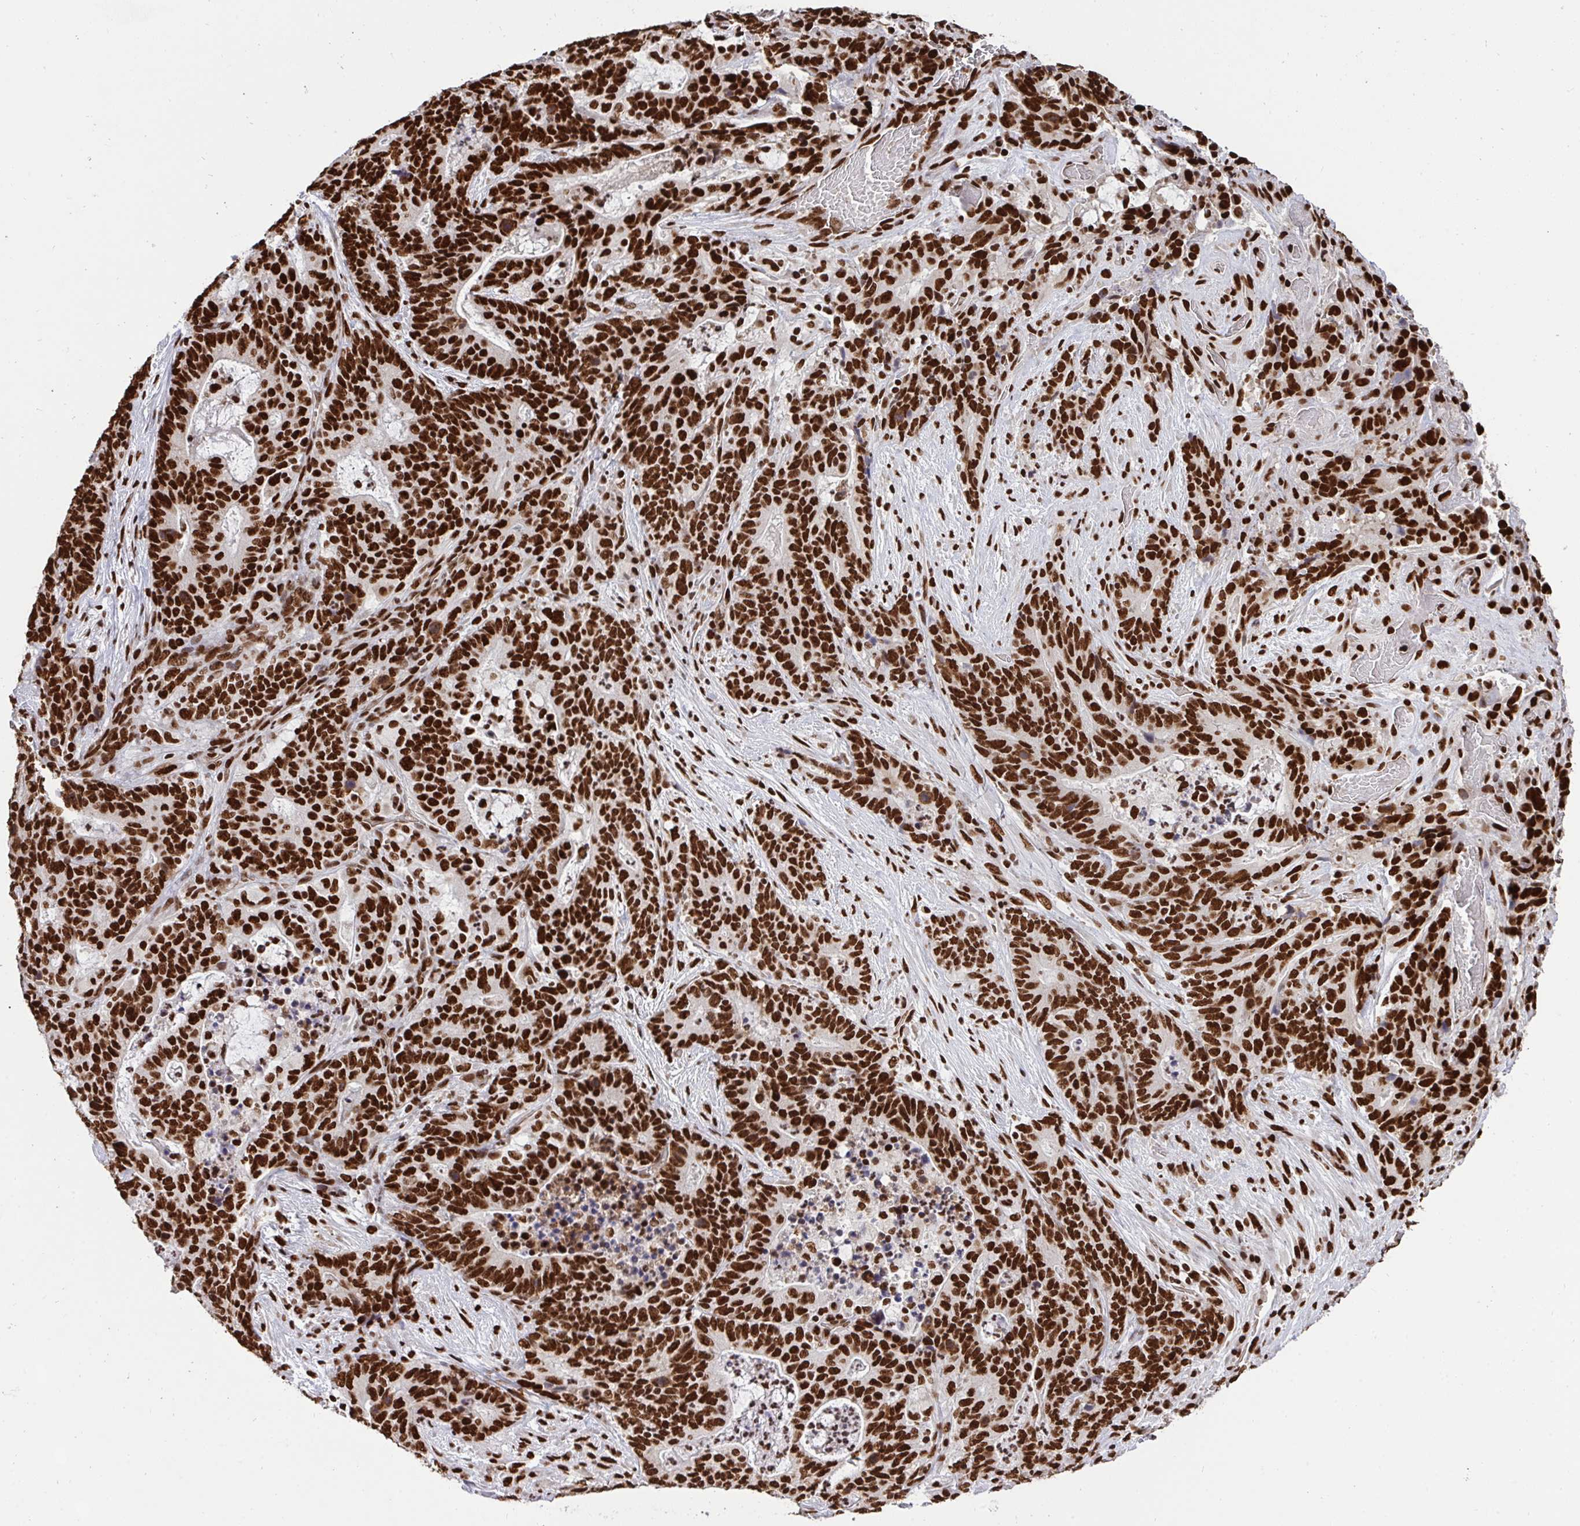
{"staining": {"intensity": "strong", "quantity": ">75%", "location": "nuclear"}, "tissue": "stomach cancer", "cell_type": "Tumor cells", "image_type": "cancer", "snomed": [{"axis": "morphology", "description": "Normal tissue, NOS"}, {"axis": "morphology", "description": "Adenocarcinoma, NOS"}, {"axis": "topography", "description": "Stomach"}], "caption": "The immunohistochemical stain shows strong nuclear positivity in tumor cells of adenocarcinoma (stomach) tissue. Using DAB (brown) and hematoxylin (blue) stains, captured at high magnification using brightfield microscopy.", "gene": "HNRNPL", "patient": {"sex": "female", "age": 64}}